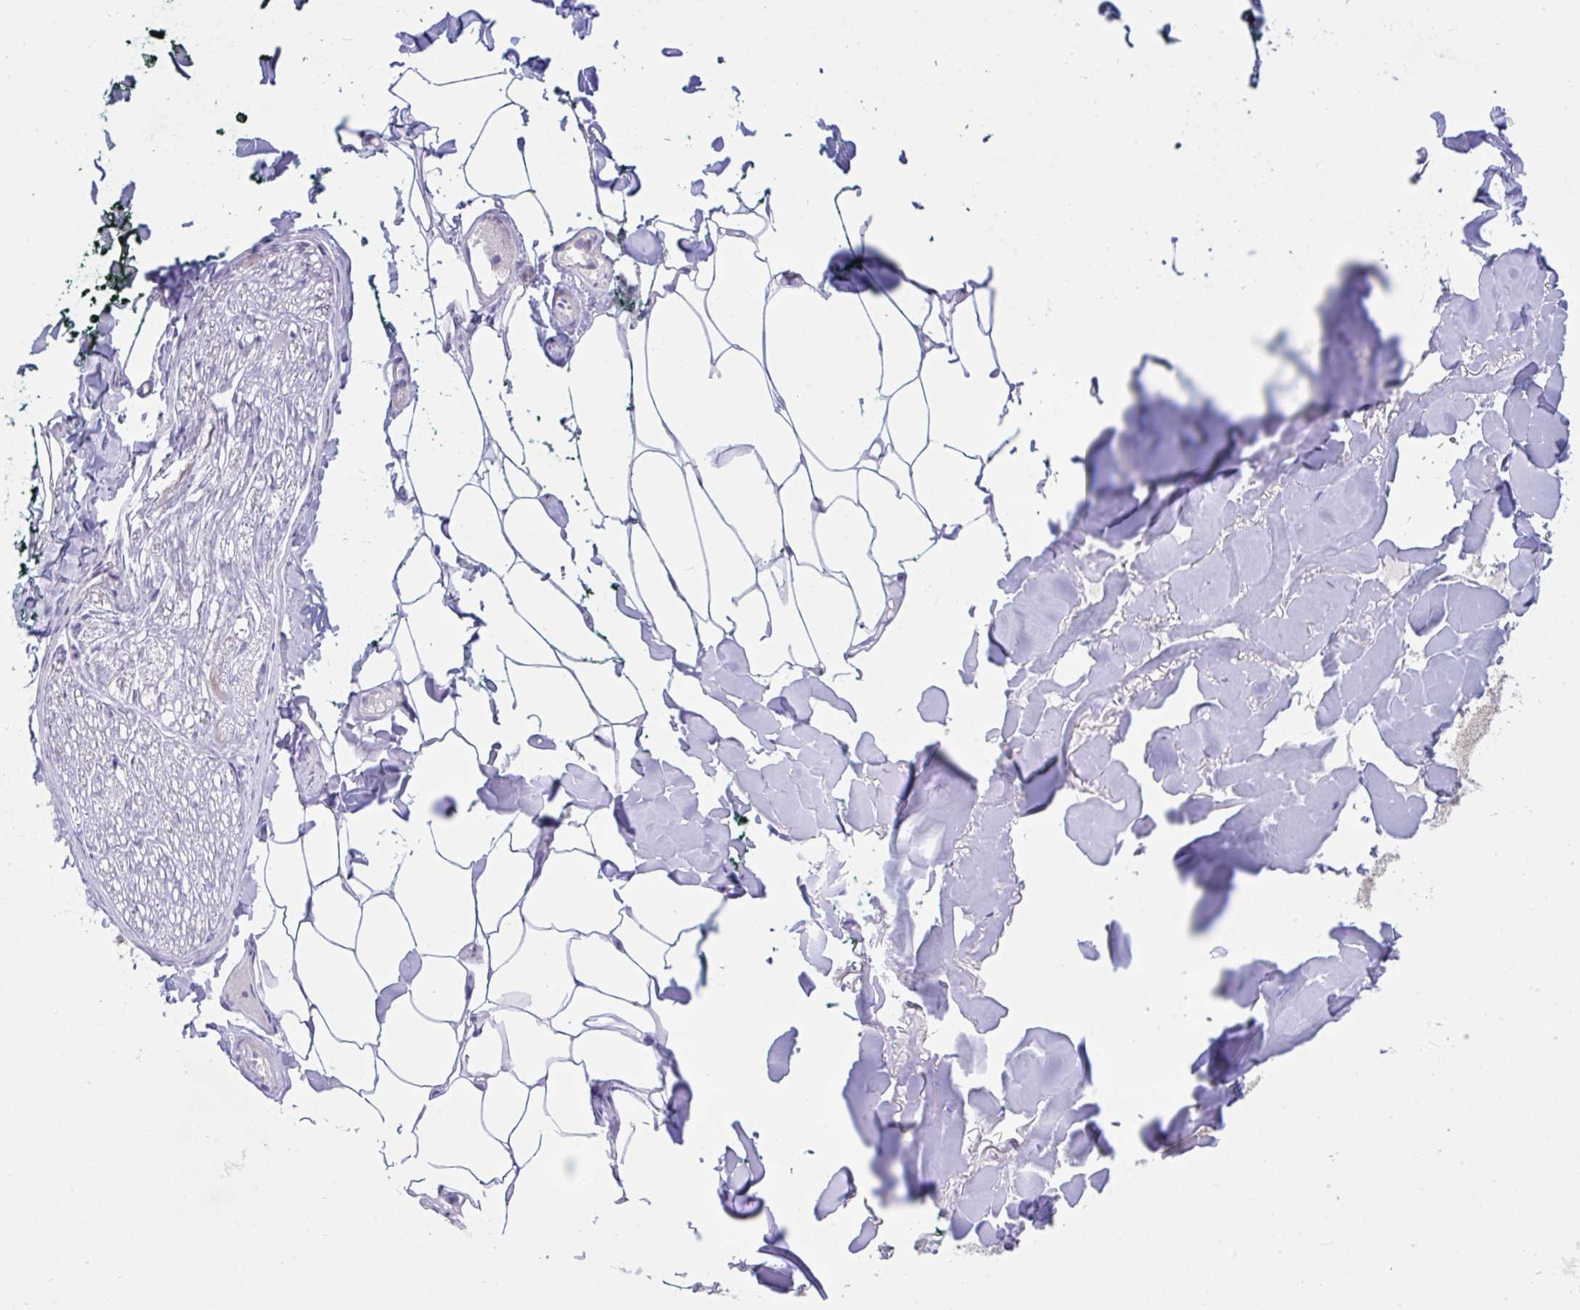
{"staining": {"intensity": "negative", "quantity": "none", "location": "none"}, "tissue": "adipose tissue", "cell_type": "Adipocytes", "image_type": "normal", "snomed": [{"axis": "morphology", "description": "Normal tissue, NOS"}, {"axis": "topography", "description": "Skin"}, {"axis": "topography", "description": "Peripheral nerve tissue"}], "caption": "IHC micrograph of normal human adipose tissue stained for a protein (brown), which demonstrates no expression in adipocytes.", "gene": "DTX3", "patient": {"sex": "female", "age": 45}}